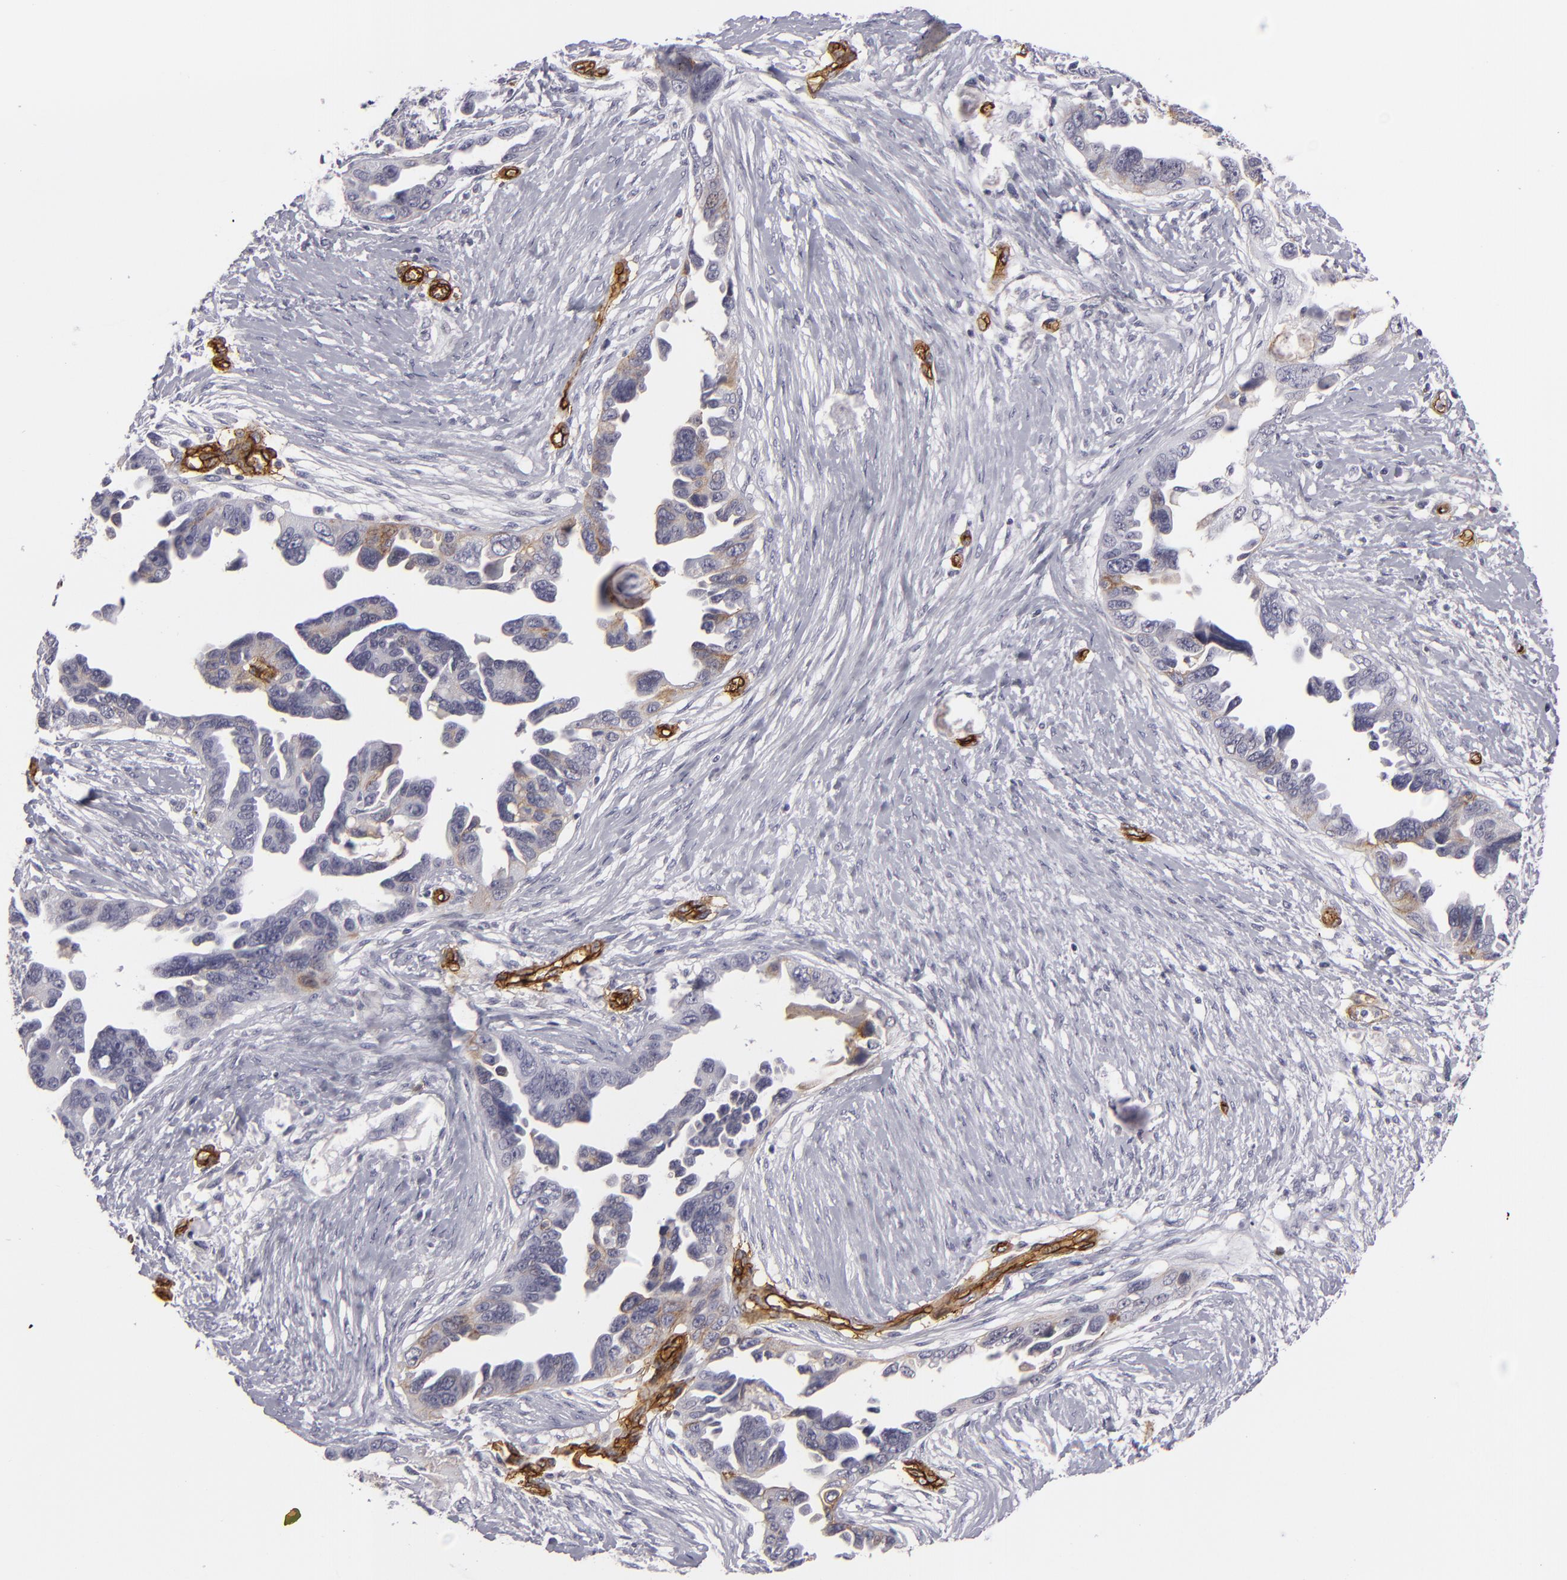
{"staining": {"intensity": "negative", "quantity": "none", "location": "none"}, "tissue": "ovarian cancer", "cell_type": "Tumor cells", "image_type": "cancer", "snomed": [{"axis": "morphology", "description": "Cystadenocarcinoma, serous, NOS"}, {"axis": "topography", "description": "Ovary"}], "caption": "Protein analysis of ovarian cancer shows no significant staining in tumor cells.", "gene": "MCAM", "patient": {"sex": "female", "age": 63}}